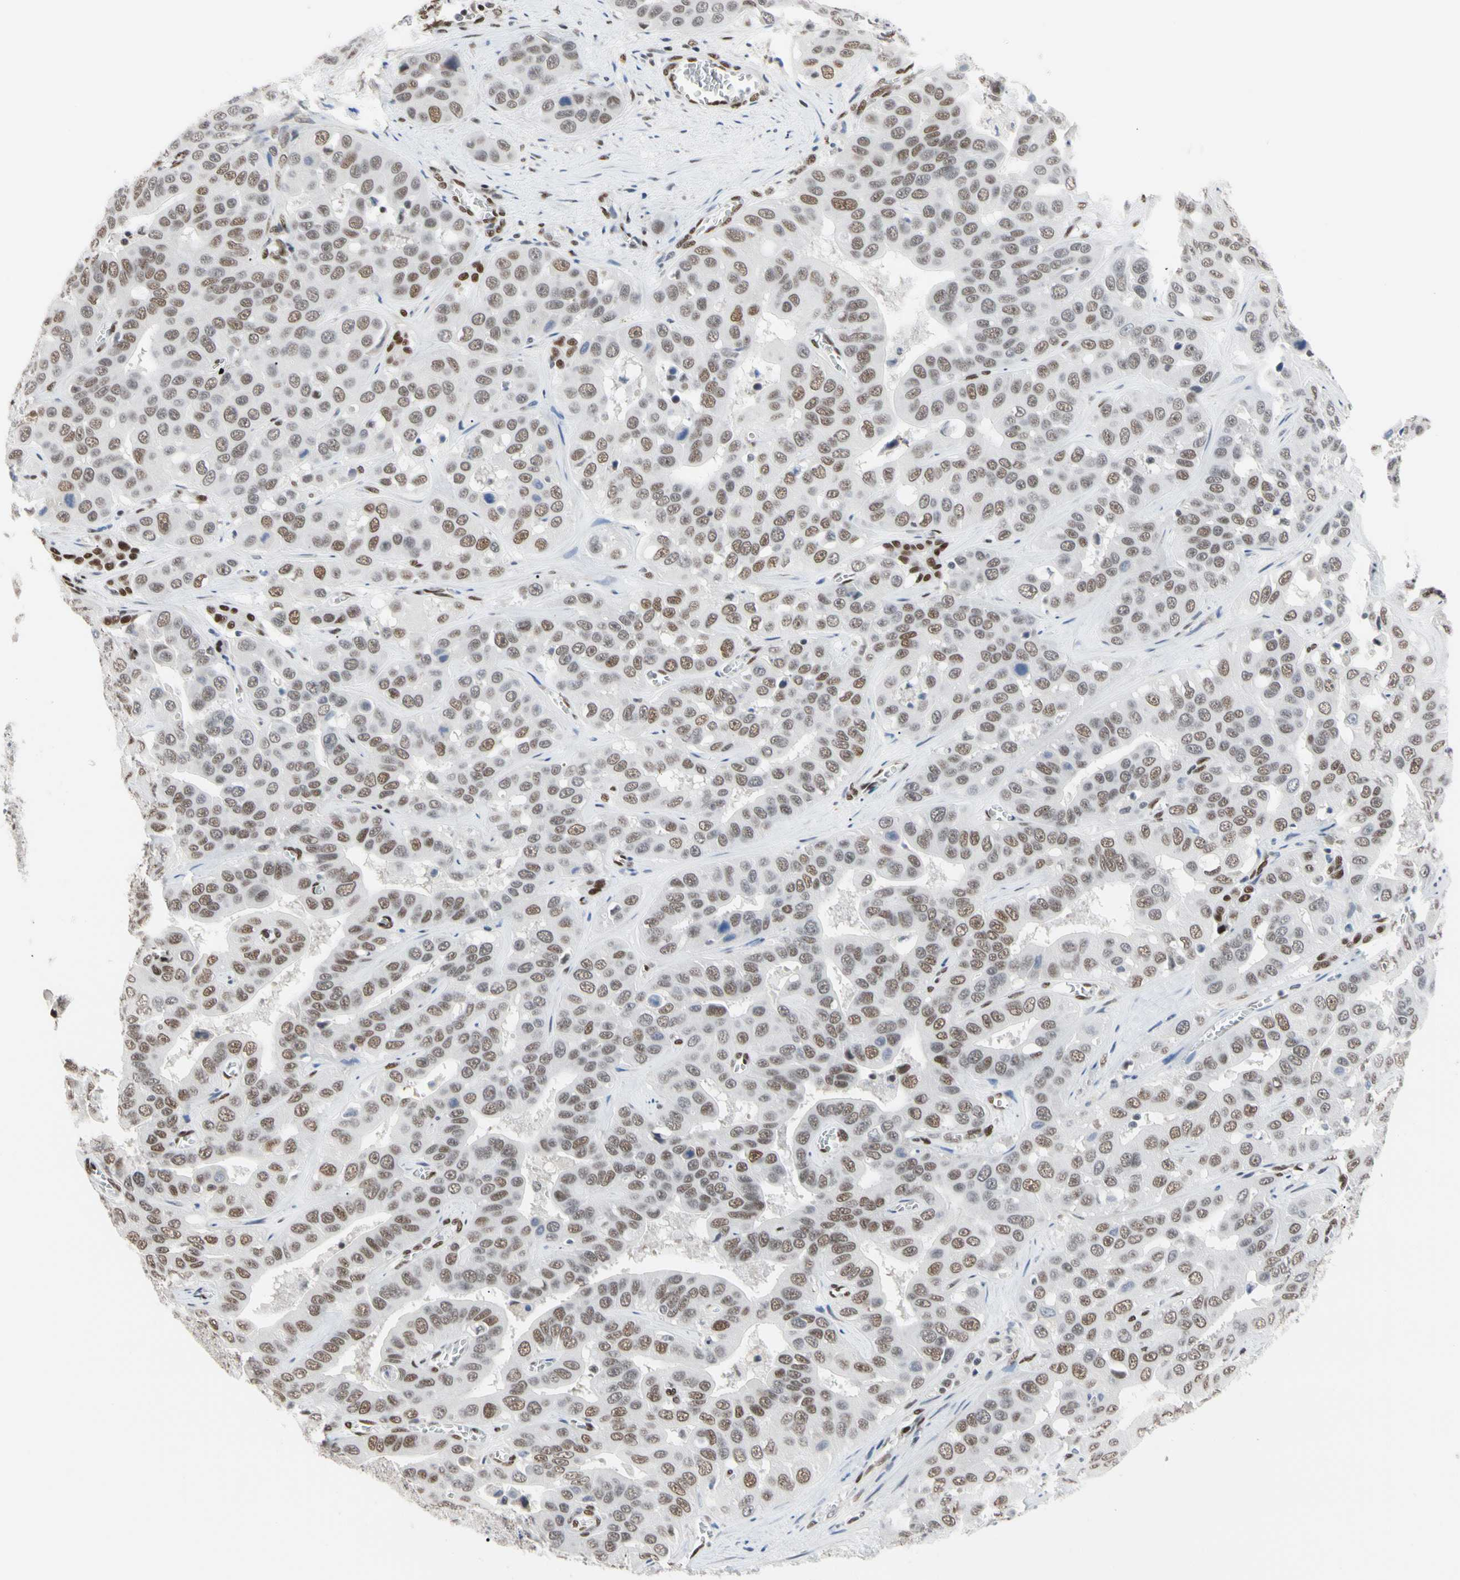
{"staining": {"intensity": "moderate", "quantity": ">75%", "location": "nuclear"}, "tissue": "liver cancer", "cell_type": "Tumor cells", "image_type": "cancer", "snomed": [{"axis": "morphology", "description": "Cholangiocarcinoma"}, {"axis": "topography", "description": "Liver"}], "caption": "Moderate nuclear protein staining is seen in approximately >75% of tumor cells in cholangiocarcinoma (liver). Using DAB (brown) and hematoxylin (blue) stains, captured at high magnification using brightfield microscopy.", "gene": "FAM98B", "patient": {"sex": "female", "age": 52}}